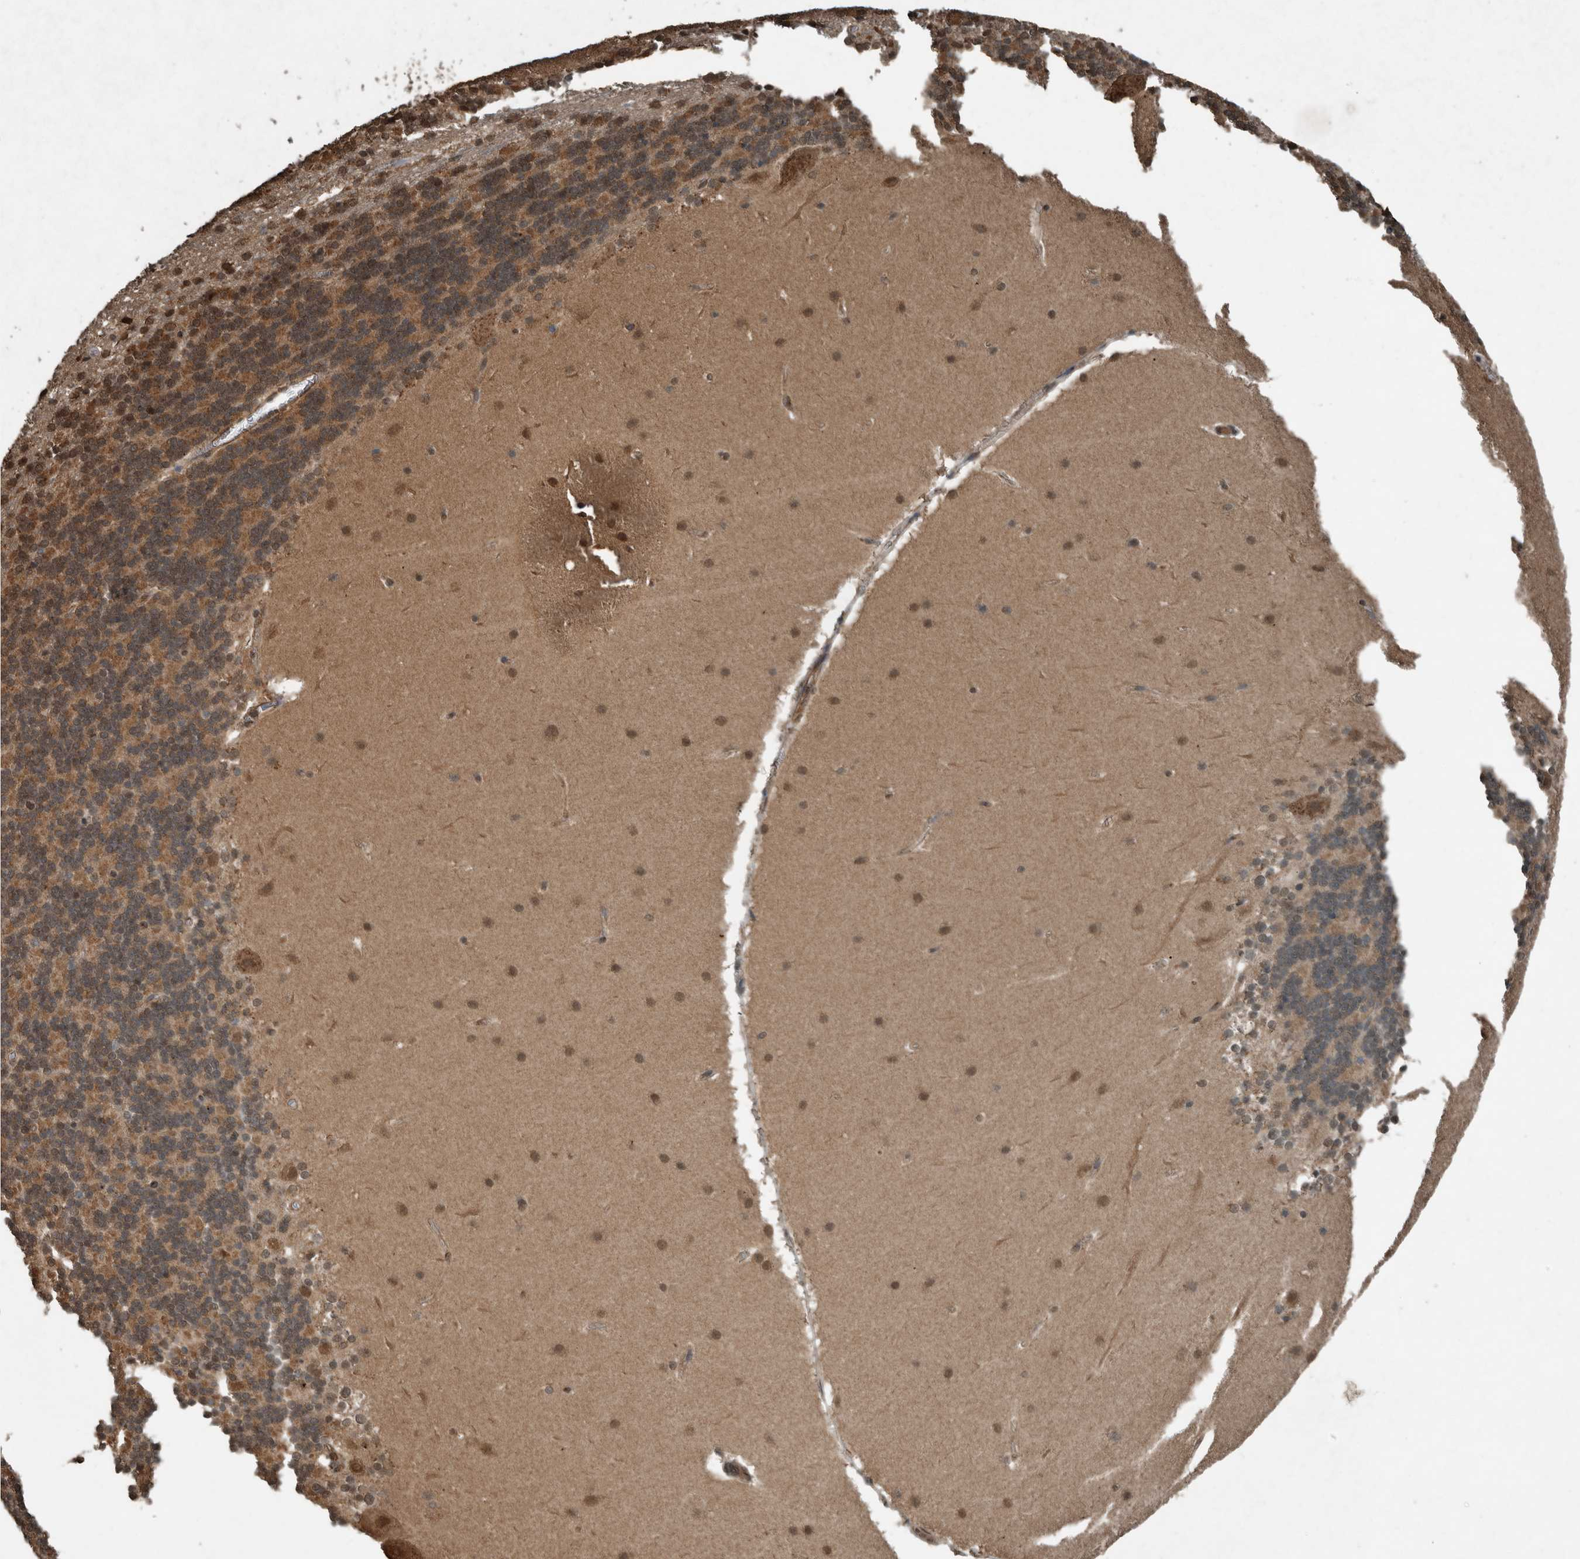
{"staining": {"intensity": "moderate", "quantity": ">75%", "location": "cytoplasmic/membranous,nuclear"}, "tissue": "cerebellum", "cell_type": "Cells in granular layer", "image_type": "normal", "snomed": [{"axis": "morphology", "description": "Normal tissue, NOS"}, {"axis": "topography", "description": "Cerebellum"}], "caption": "Immunohistochemistry (IHC) image of unremarkable cerebellum: cerebellum stained using immunohistochemistry displays medium levels of moderate protein expression localized specifically in the cytoplasmic/membranous,nuclear of cells in granular layer, appearing as a cytoplasmic/membranous,nuclear brown color.", "gene": "ARHGEF12", "patient": {"sex": "female", "age": 19}}